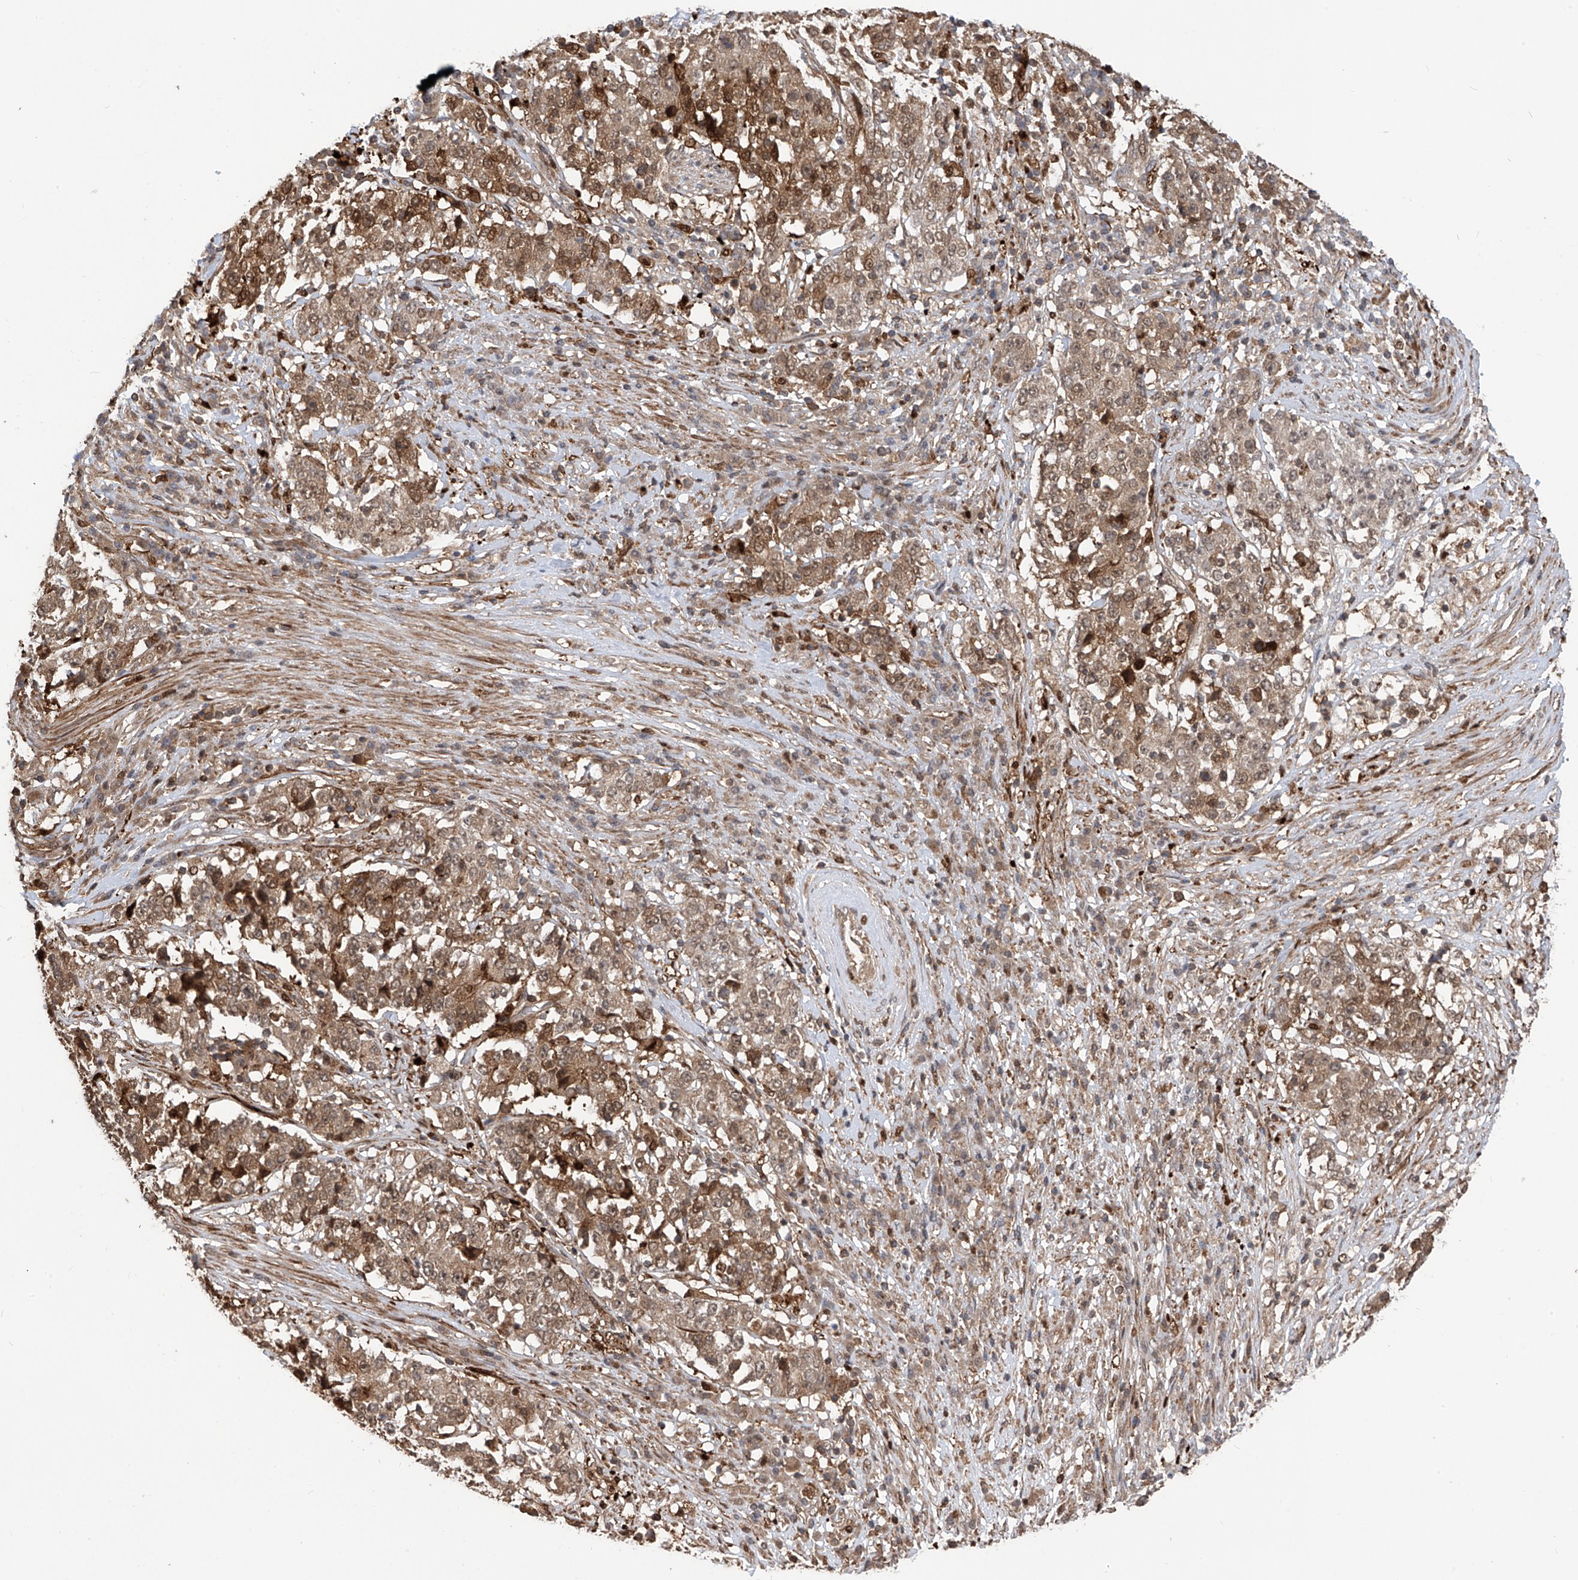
{"staining": {"intensity": "moderate", "quantity": ">75%", "location": "cytoplasmic/membranous,nuclear"}, "tissue": "stomach cancer", "cell_type": "Tumor cells", "image_type": "cancer", "snomed": [{"axis": "morphology", "description": "Adenocarcinoma, NOS"}, {"axis": "topography", "description": "Stomach"}], "caption": "Immunohistochemistry (DAB (3,3'-diaminobenzidine)) staining of human stomach cancer (adenocarcinoma) exhibits moderate cytoplasmic/membranous and nuclear protein staining in about >75% of tumor cells. Nuclei are stained in blue.", "gene": "ATAD2B", "patient": {"sex": "male", "age": 59}}